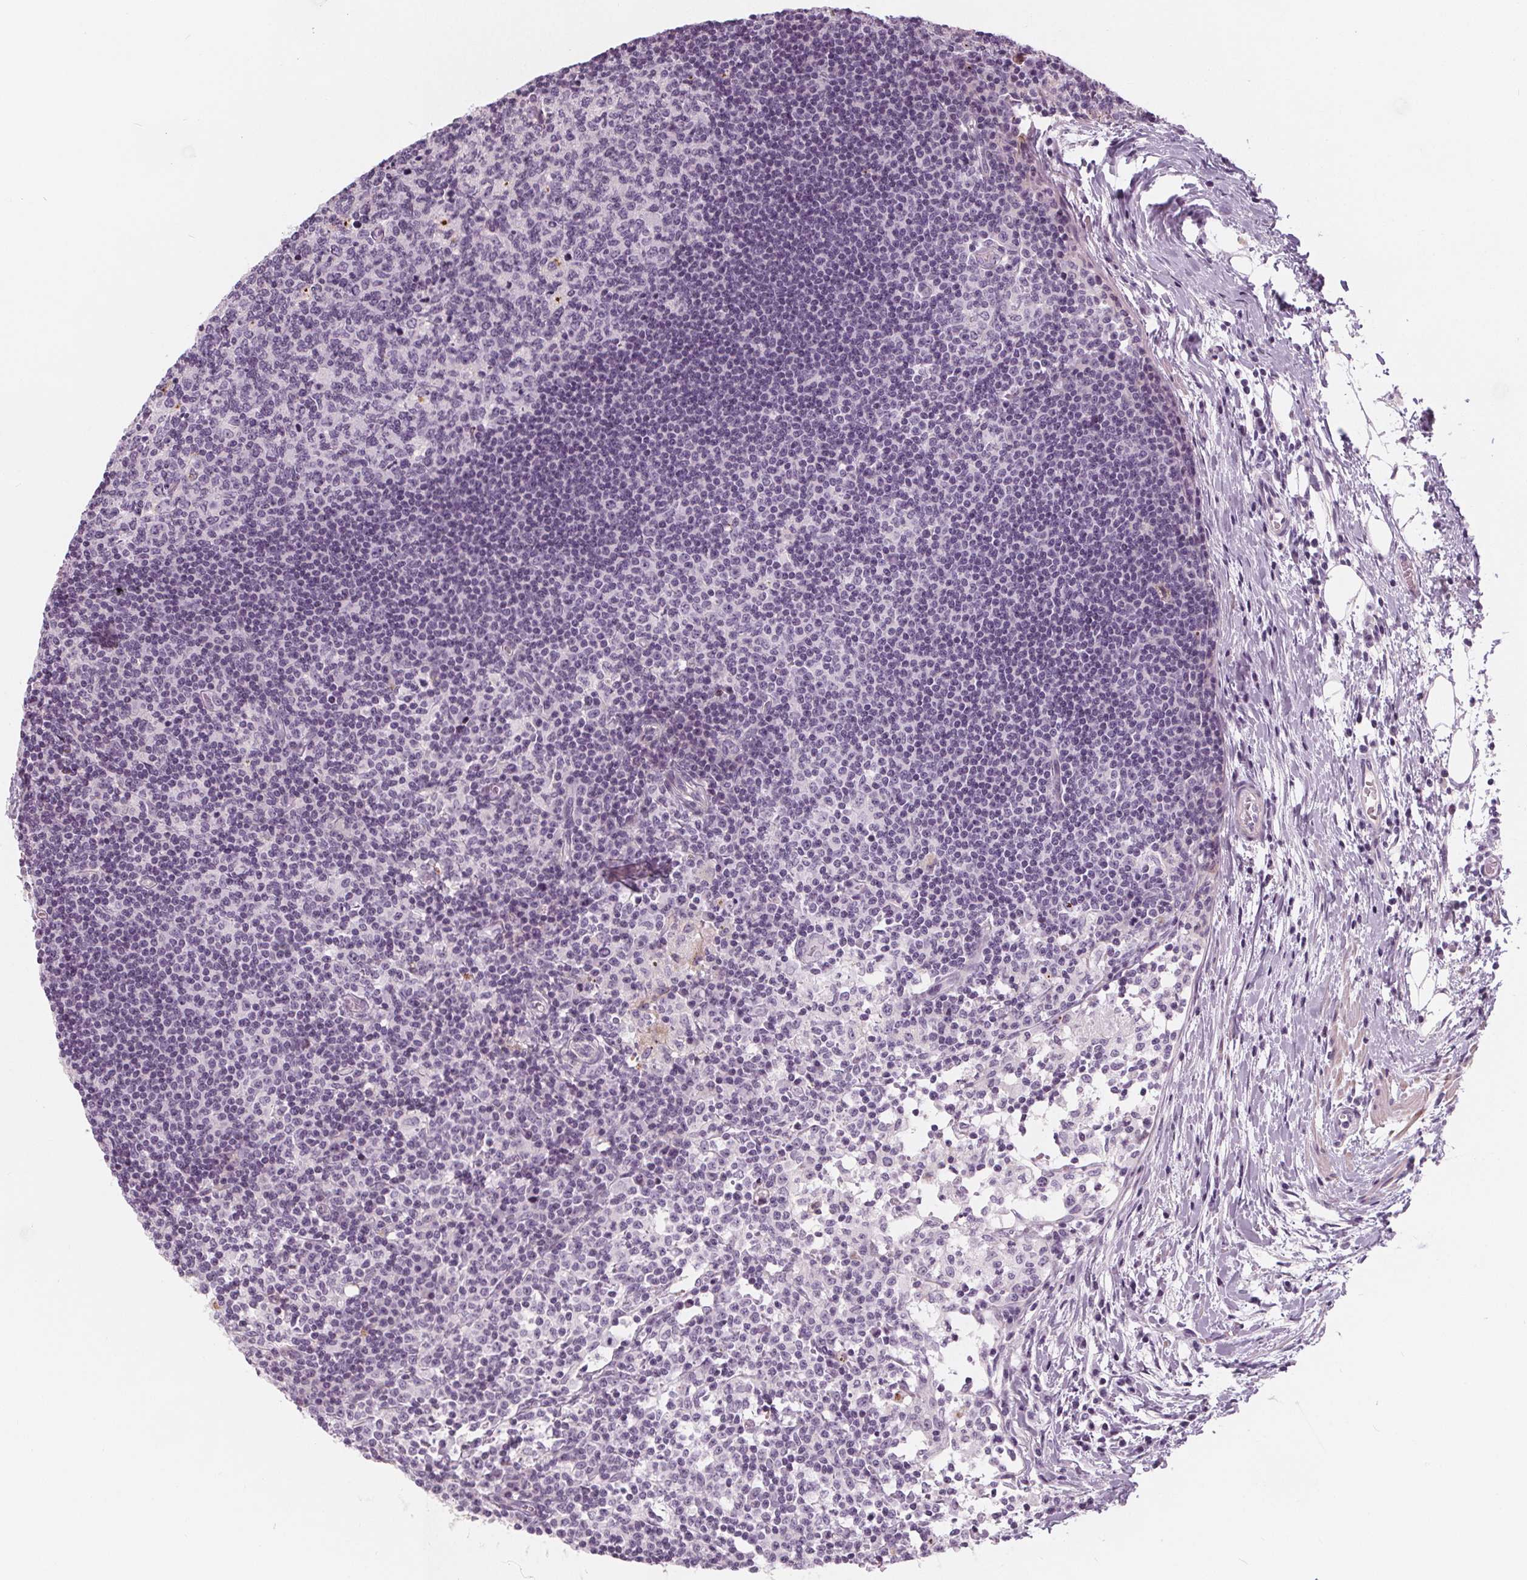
{"staining": {"intensity": "negative", "quantity": "none", "location": "none"}, "tissue": "lymph node", "cell_type": "Germinal center cells", "image_type": "normal", "snomed": [{"axis": "morphology", "description": "Normal tissue, NOS"}, {"axis": "topography", "description": "Lymph node"}], "caption": "IHC micrograph of unremarkable lymph node stained for a protein (brown), which demonstrates no expression in germinal center cells. (DAB (3,3'-diaminobenzidine) immunohistochemistry, high magnification).", "gene": "SLC5A12", "patient": {"sex": "female", "age": 72}}